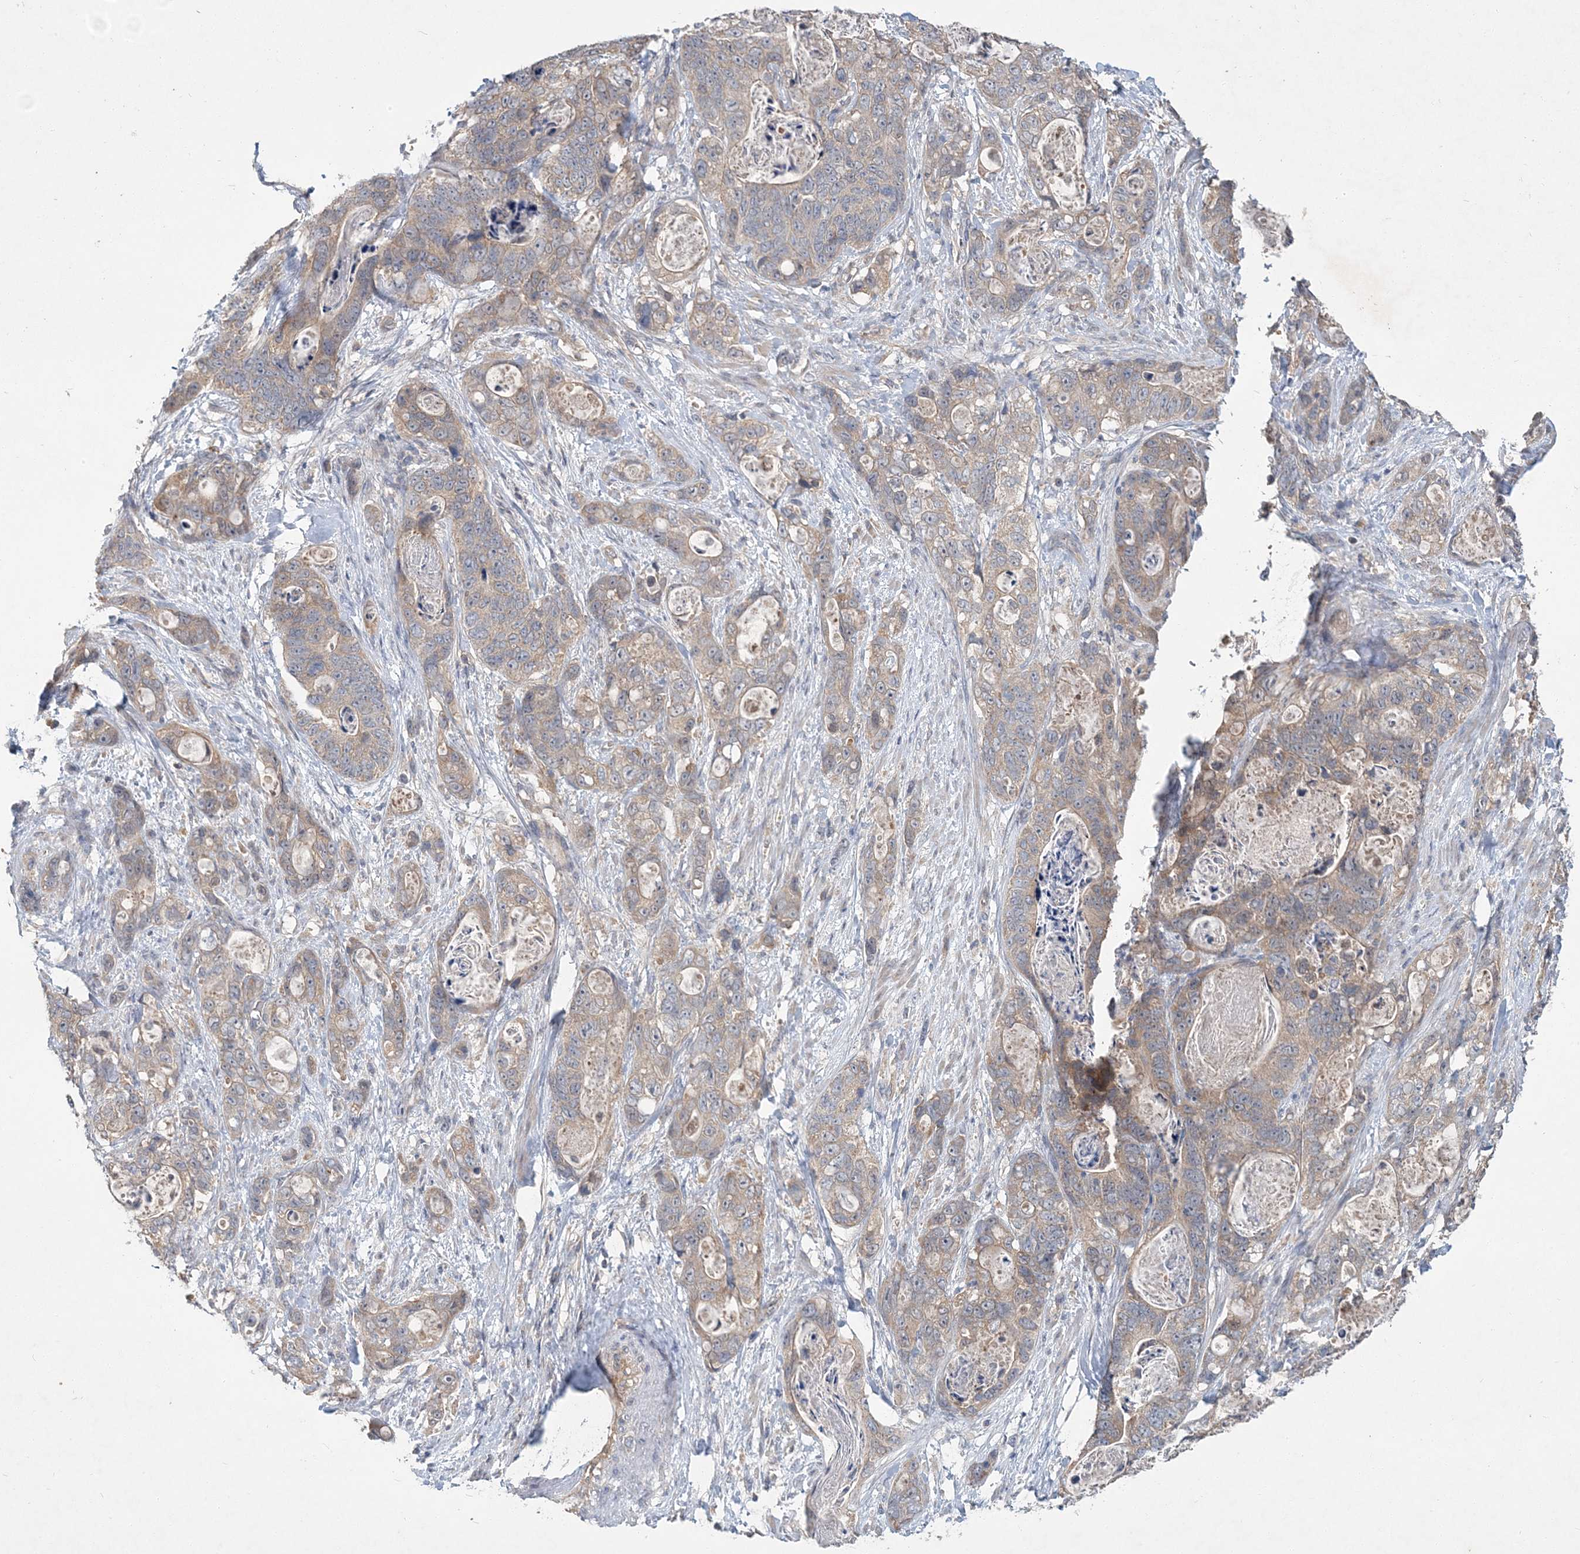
{"staining": {"intensity": "weak", "quantity": ">75%", "location": "cytoplasmic/membranous"}, "tissue": "stomach cancer", "cell_type": "Tumor cells", "image_type": "cancer", "snomed": [{"axis": "morphology", "description": "Normal tissue, NOS"}, {"axis": "morphology", "description": "Adenocarcinoma, NOS"}, {"axis": "topography", "description": "Stomach"}], "caption": "A low amount of weak cytoplasmic/membranous positivity is appreciated in about >75% of tumor cells in adenocarcinoma (stomach) tissue.", "gene": "RNF25", "patient": {"sex": "female", "age": 89}}